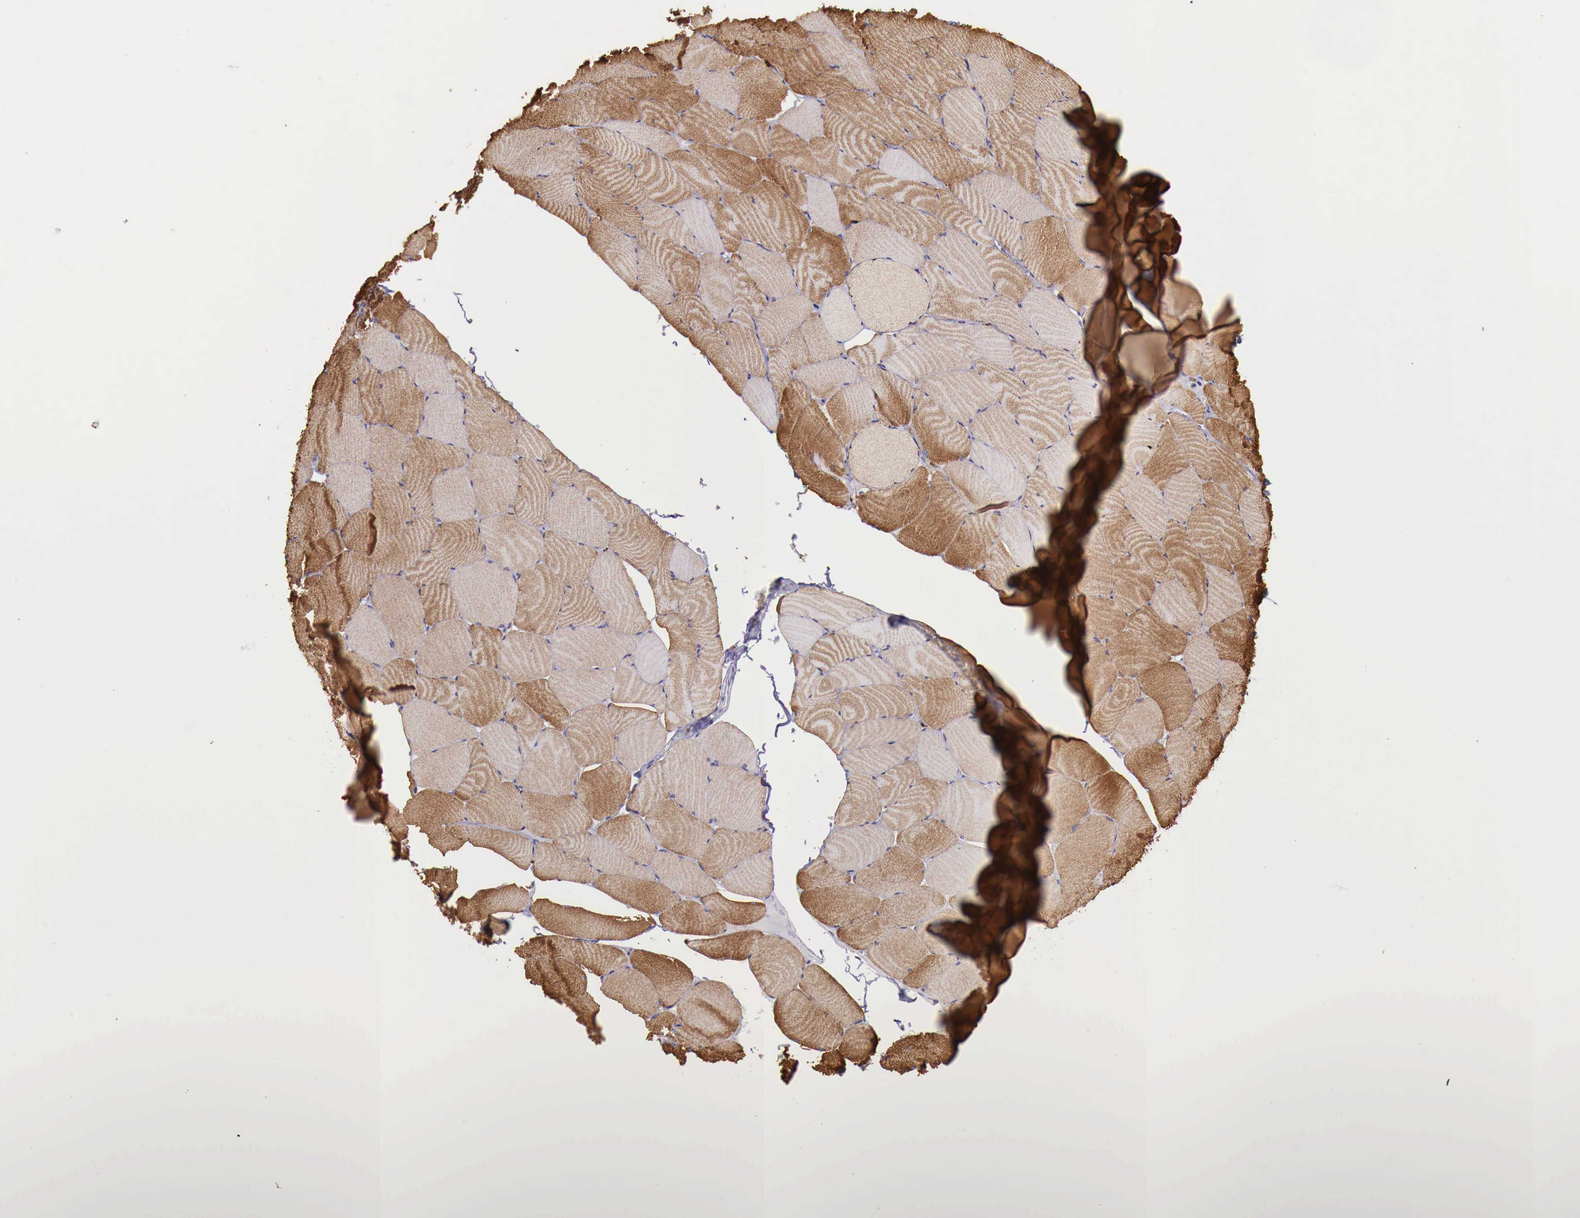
{"staining": {"intensity": "moderate", "quantity": "25%-75%", "location": "cytoplasmic/membranous"}, "tissue": "skeletal muscle", "cell_type": "Myocytes", "image_type": "normal", "snomed": [{"axis": "morphology", "description": "Normal tissue, NOS"}, {"axis": "topography", "description": "Skeletal muscle"}, {"axis": "topography", "description": "Salivary gland"}], "caption": "Skeletal muscle stained for a protein displays moderate cytoplasmic/membranous positivity in myocytes. (Stains: DAB (3,3'-diaminobenzidine) in brown, nuclei in blue, Microscopy: brightfield microscopy at high magnification).", "gene": "MSR1", "patient": {"sex": "male", "age": 62}}